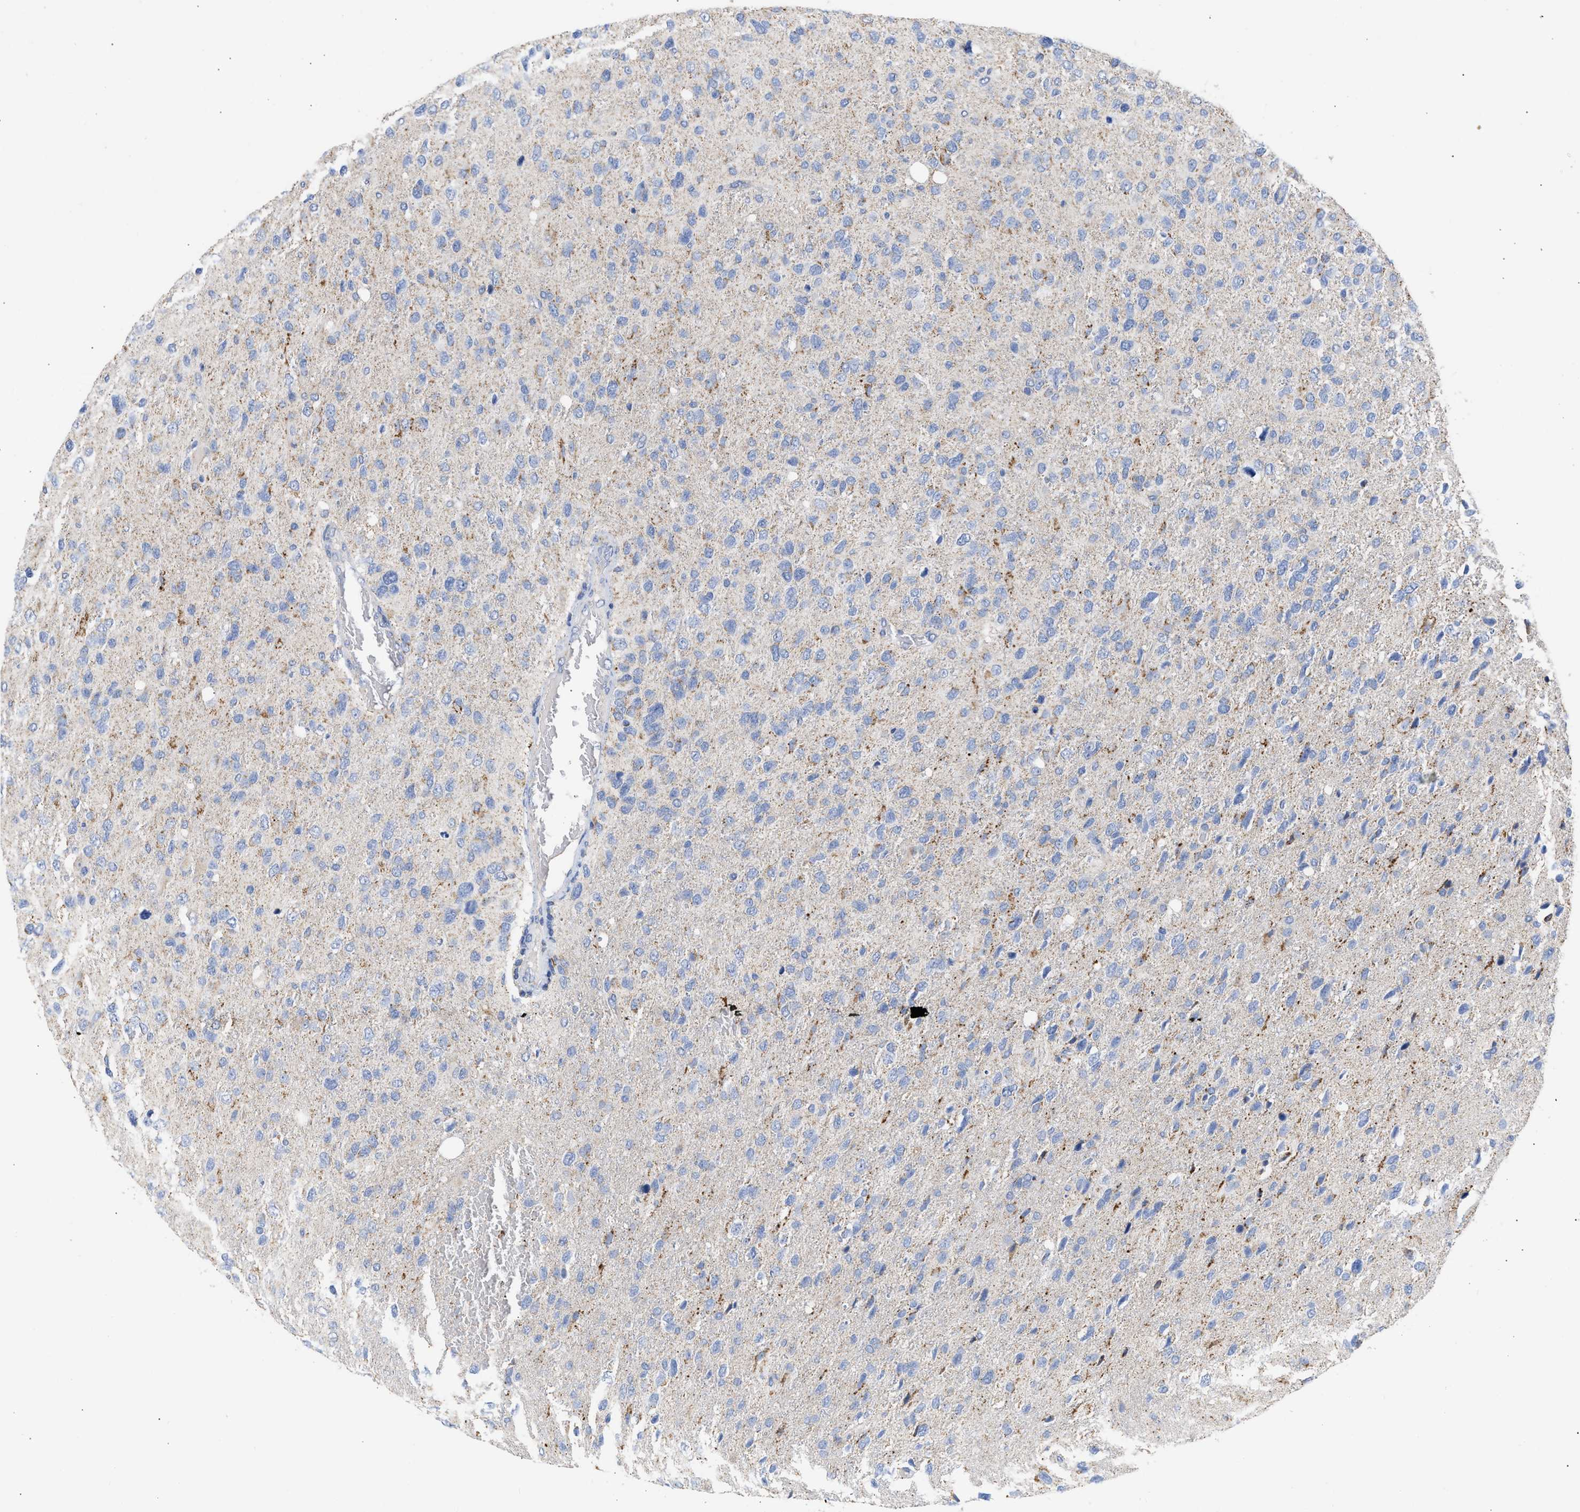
{"staining": {"intensity": "moderate", "quantity": "<25%", "location": "cytoplasmic/membranous"}, "tissue": "glioma", "cell_type": "Tumor cells", "image_type": "cancer", "snomed": [{"axis": "morphology", "description": "Glioma, malignant, High grade"}, {"axis": "topography", "description": "Brain"}], "caption": "High-grade glioma (malignant) stained with a brown dye exhibits moderate cytoplasmic/membranous positive expression in about <25% of tumor cells.", "gene": "ACOT13", "patient": {"sex": "female", "age": 58}}